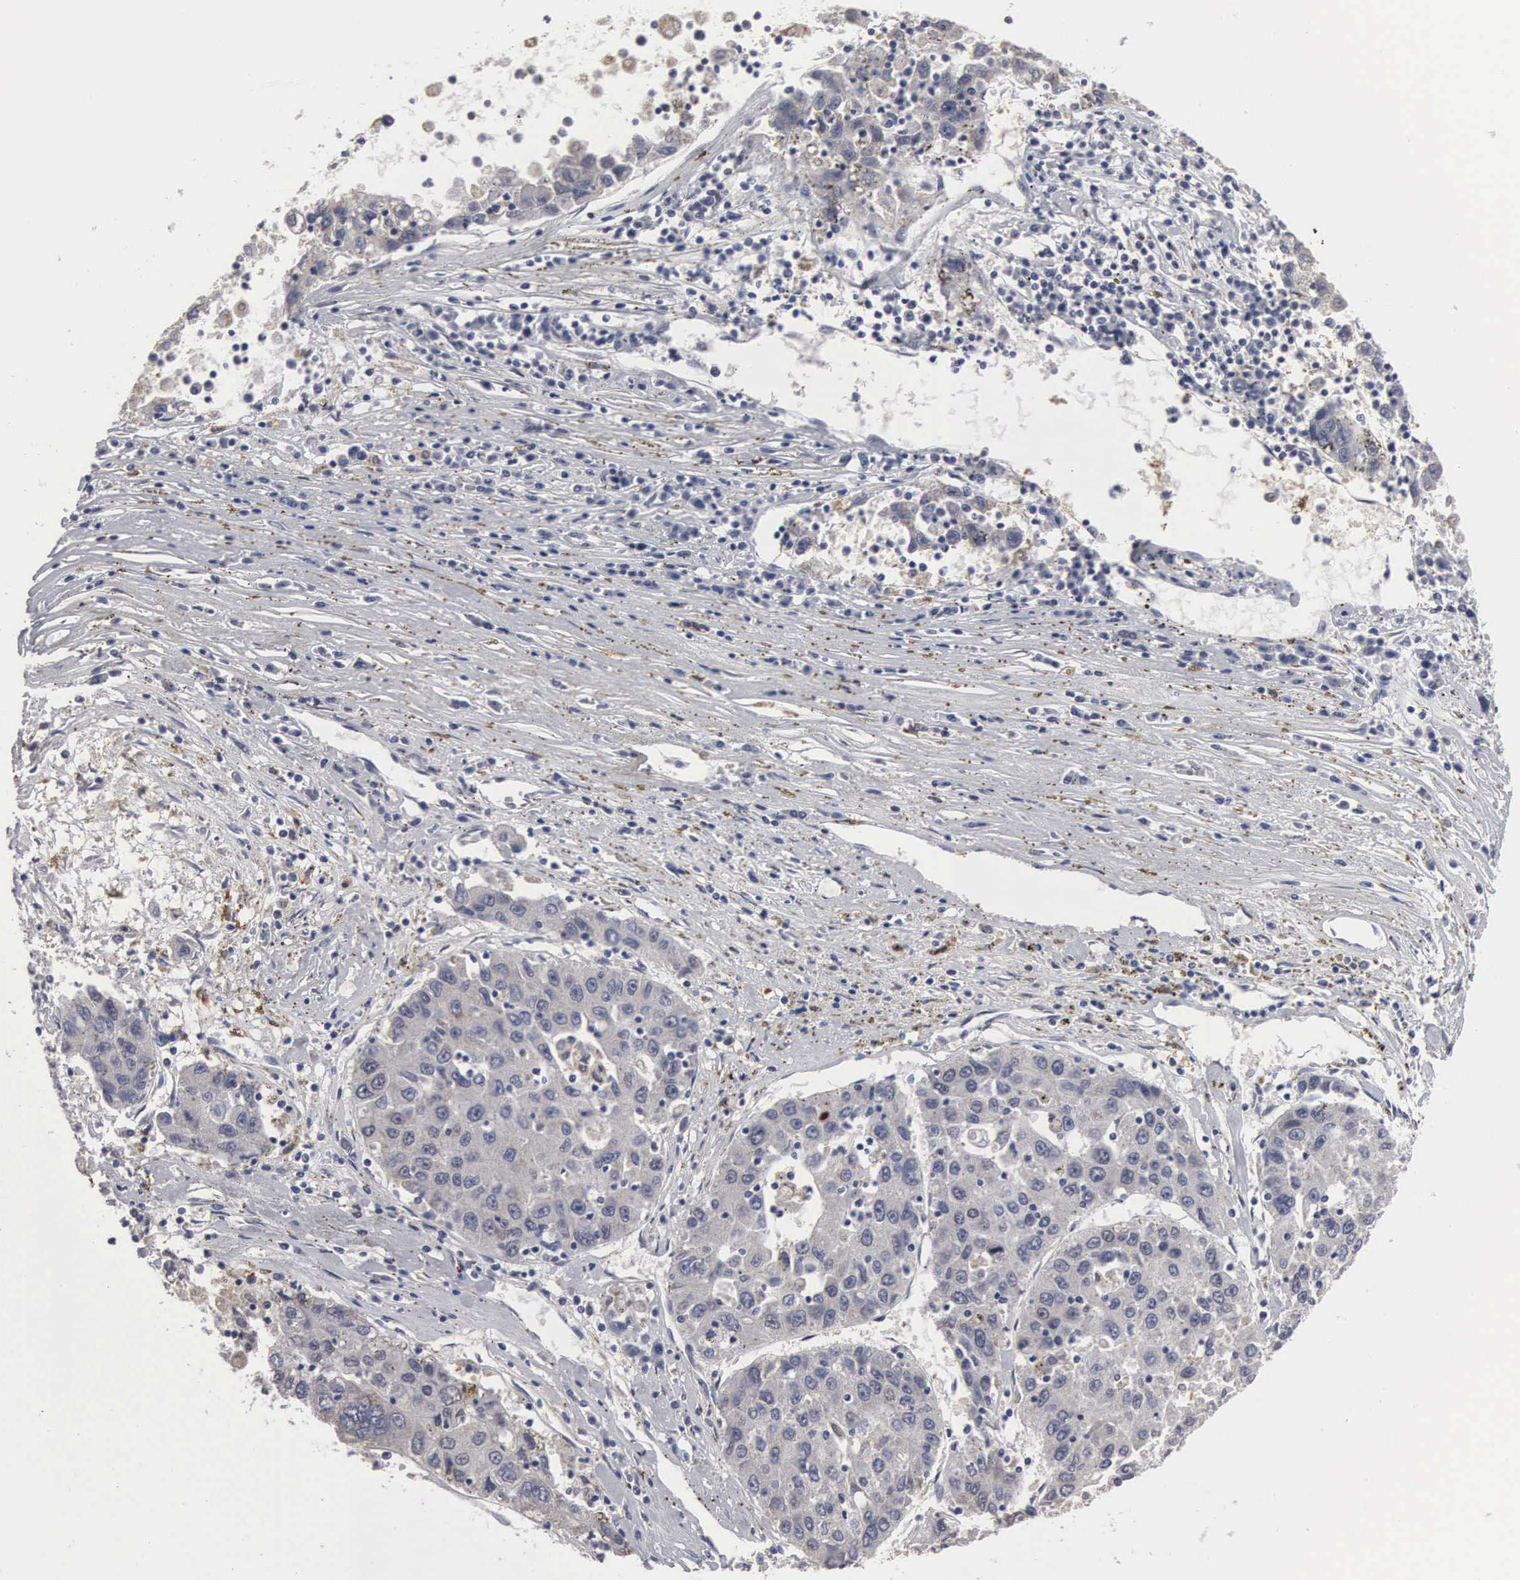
{"staining": {"intensity": "negative", "quantity": "none", "location": "none"}, "tissue": "liver cancer", "cell_type": "Tumor cells", "image_type": "cancer", "snomed": [{"axis": "morphology", "description": "Carcinoma, Hepatocellular, NOS"}, {"axis": "topography", "description": "Liver"}], "caption": "The micrograph shows no significant staining in tumor cells of liver cancer (hepatocellular carcinoma). (Brightfield microscopy of DAB (3,3'-diaminobenzidine) immunohistochemistry (IHC) at high magnification).", "gene": "HMOX1", "patient": {"sex": "male", "age": 49}}